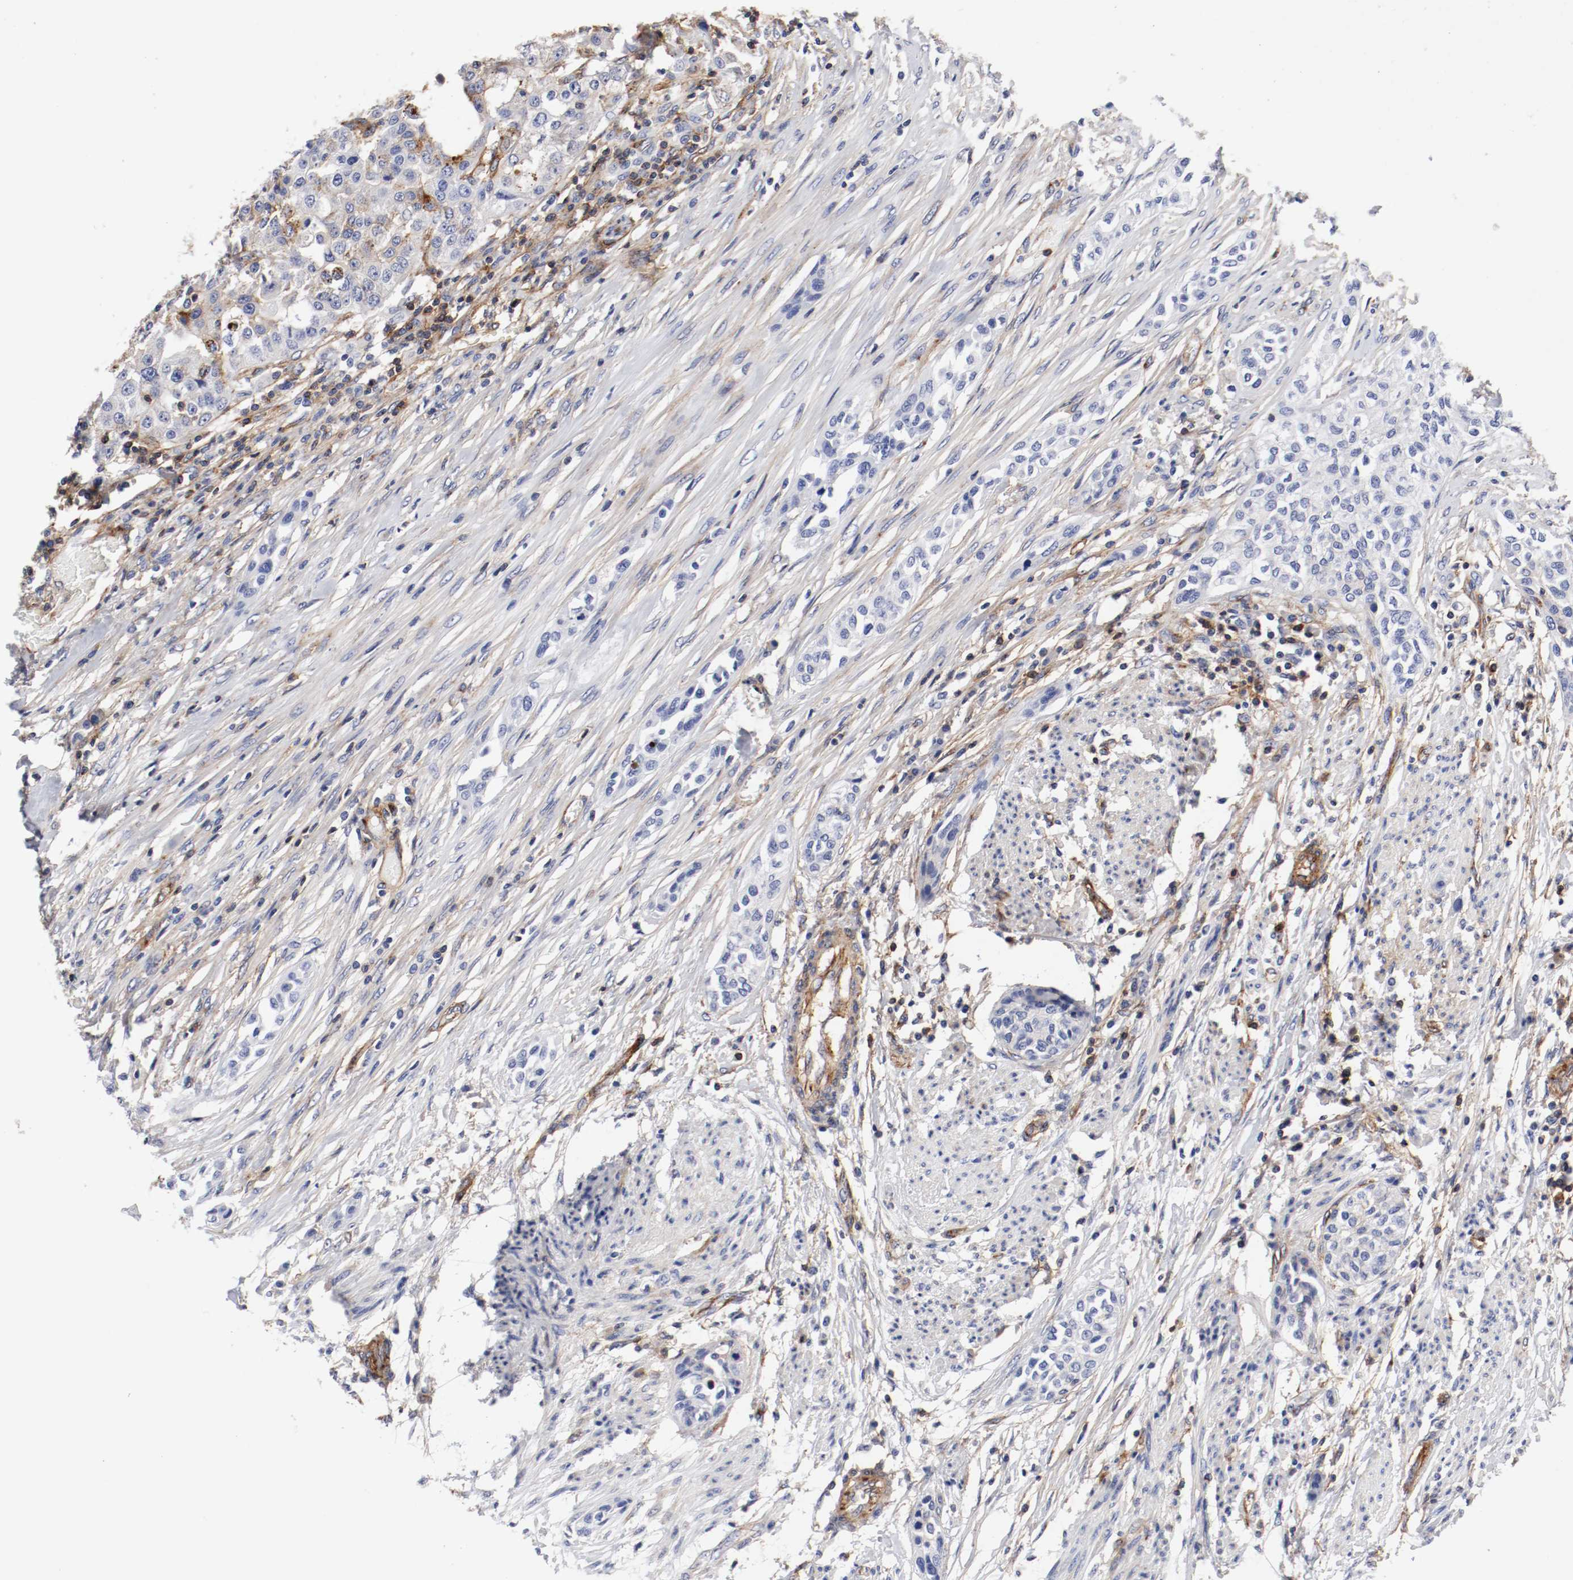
{"staining": {"intensity": "moderate", "quantity": "<25%", "location": "cytoplasmic/membranous"}, "tissue": "urothelial cancer", "cell_type": "Tumor cells", "image_type": "cancer", "snomed": [{"axis": "morphology", "description": "Urothelial carcinoma, High grade"}, {"axis": "topography", "description": "Urinary bladder"}], "caption": "Protein staining by immunohistochemistry (IHC) displays moderate cytoplasmic/membranous expression in about <25% of tumor cells in urothelial cancer. (DAB = brown stain, brightfield microscopy at high magnification).", "gene": "IFITM1", "patient": {"sex": "male", "age": 74}}